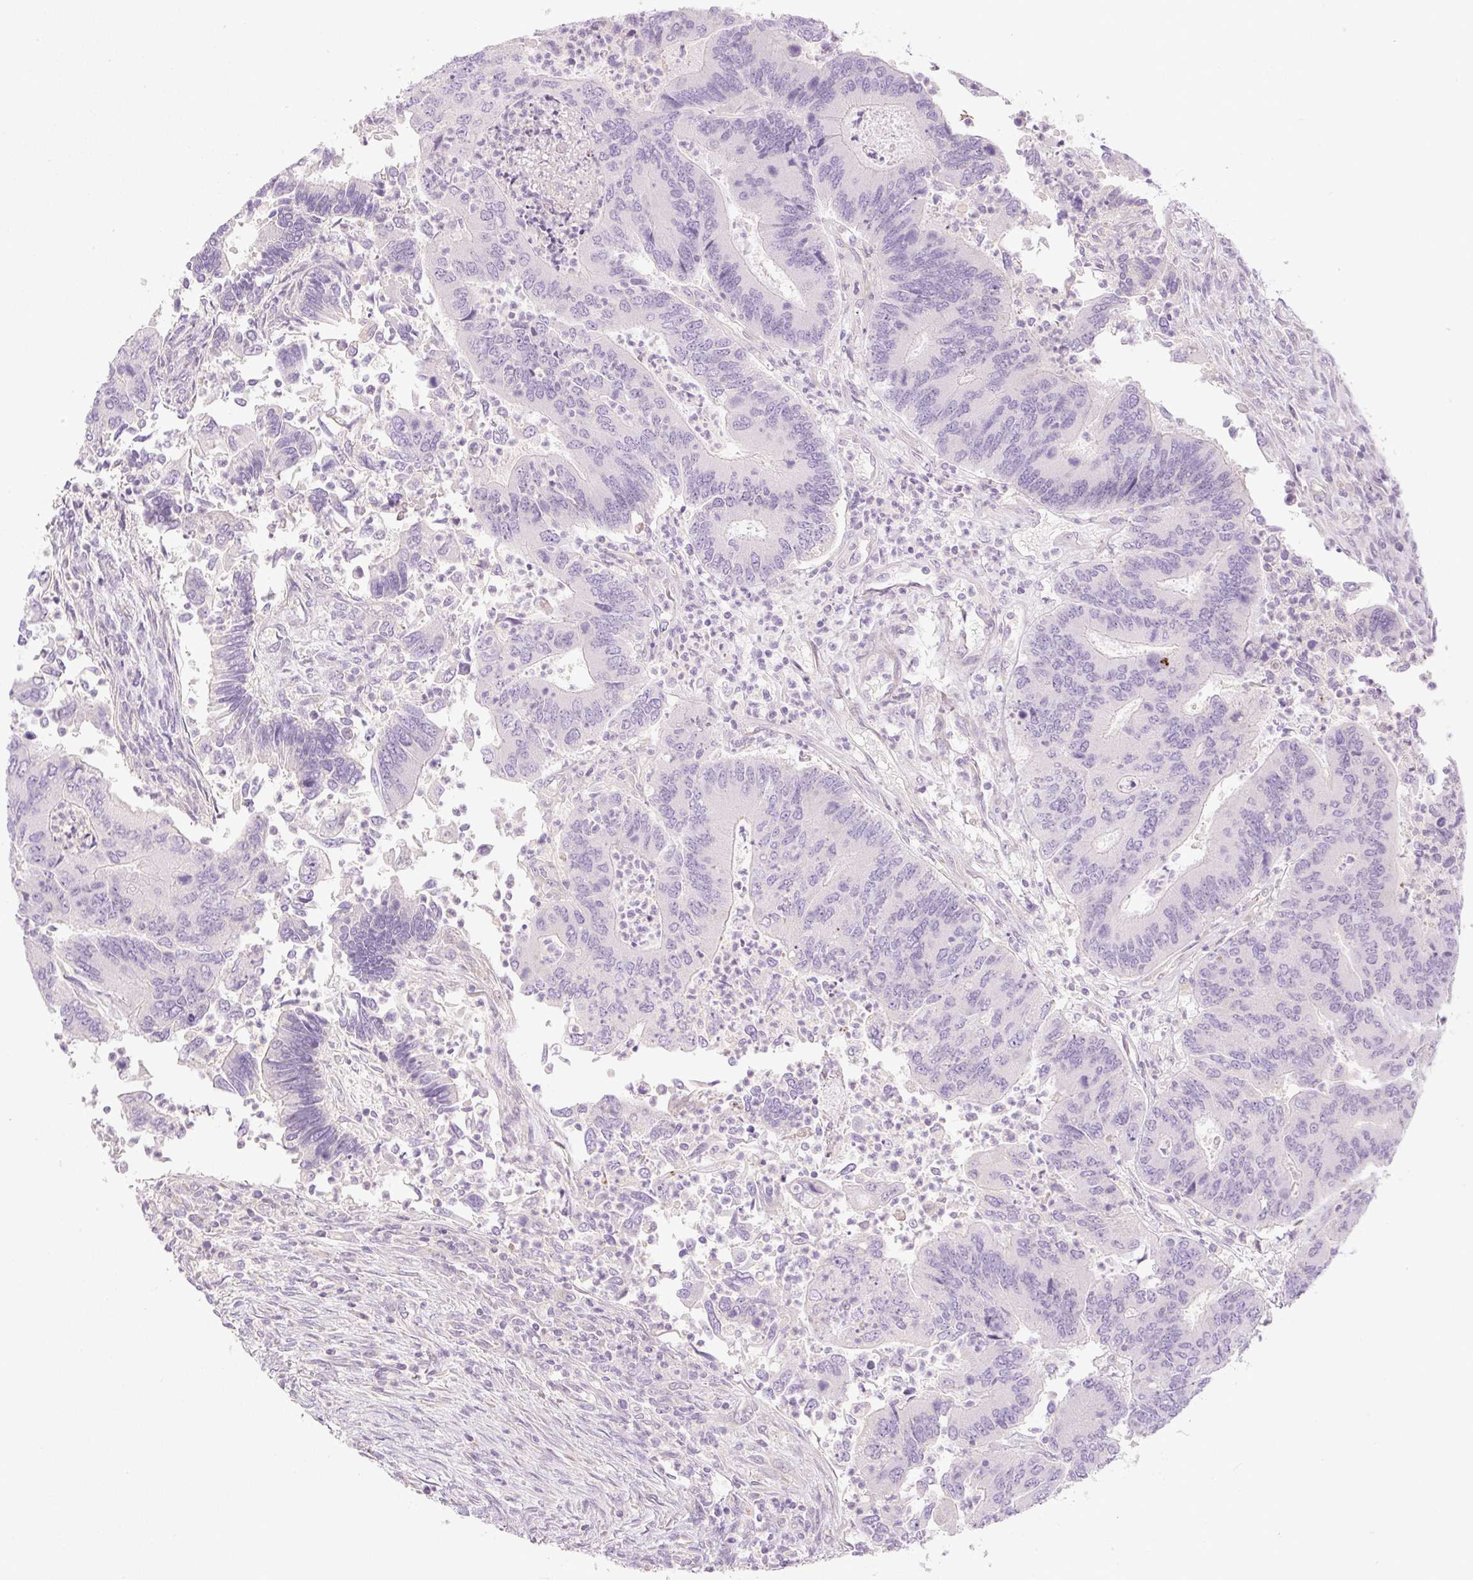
{"staining": {"intensity": "negative", "quantity": "none", "location": "none"}, "tissue": "colorectal cancer", "cell_type": "Tumor cells", "image_type": "cancer", "snomed": [{"axis": "morphology", "description": "Adenocarcinoma, NOS"}, {"axis": "topography", "description": "Colon"}], "caption": "Photomicrograph shows no significant protein staining in tumor cells of colorectal cancer. Nuclei are stained in blue.", "gene": "MIA2", "patient": {"sex": "female", "age": 67}}